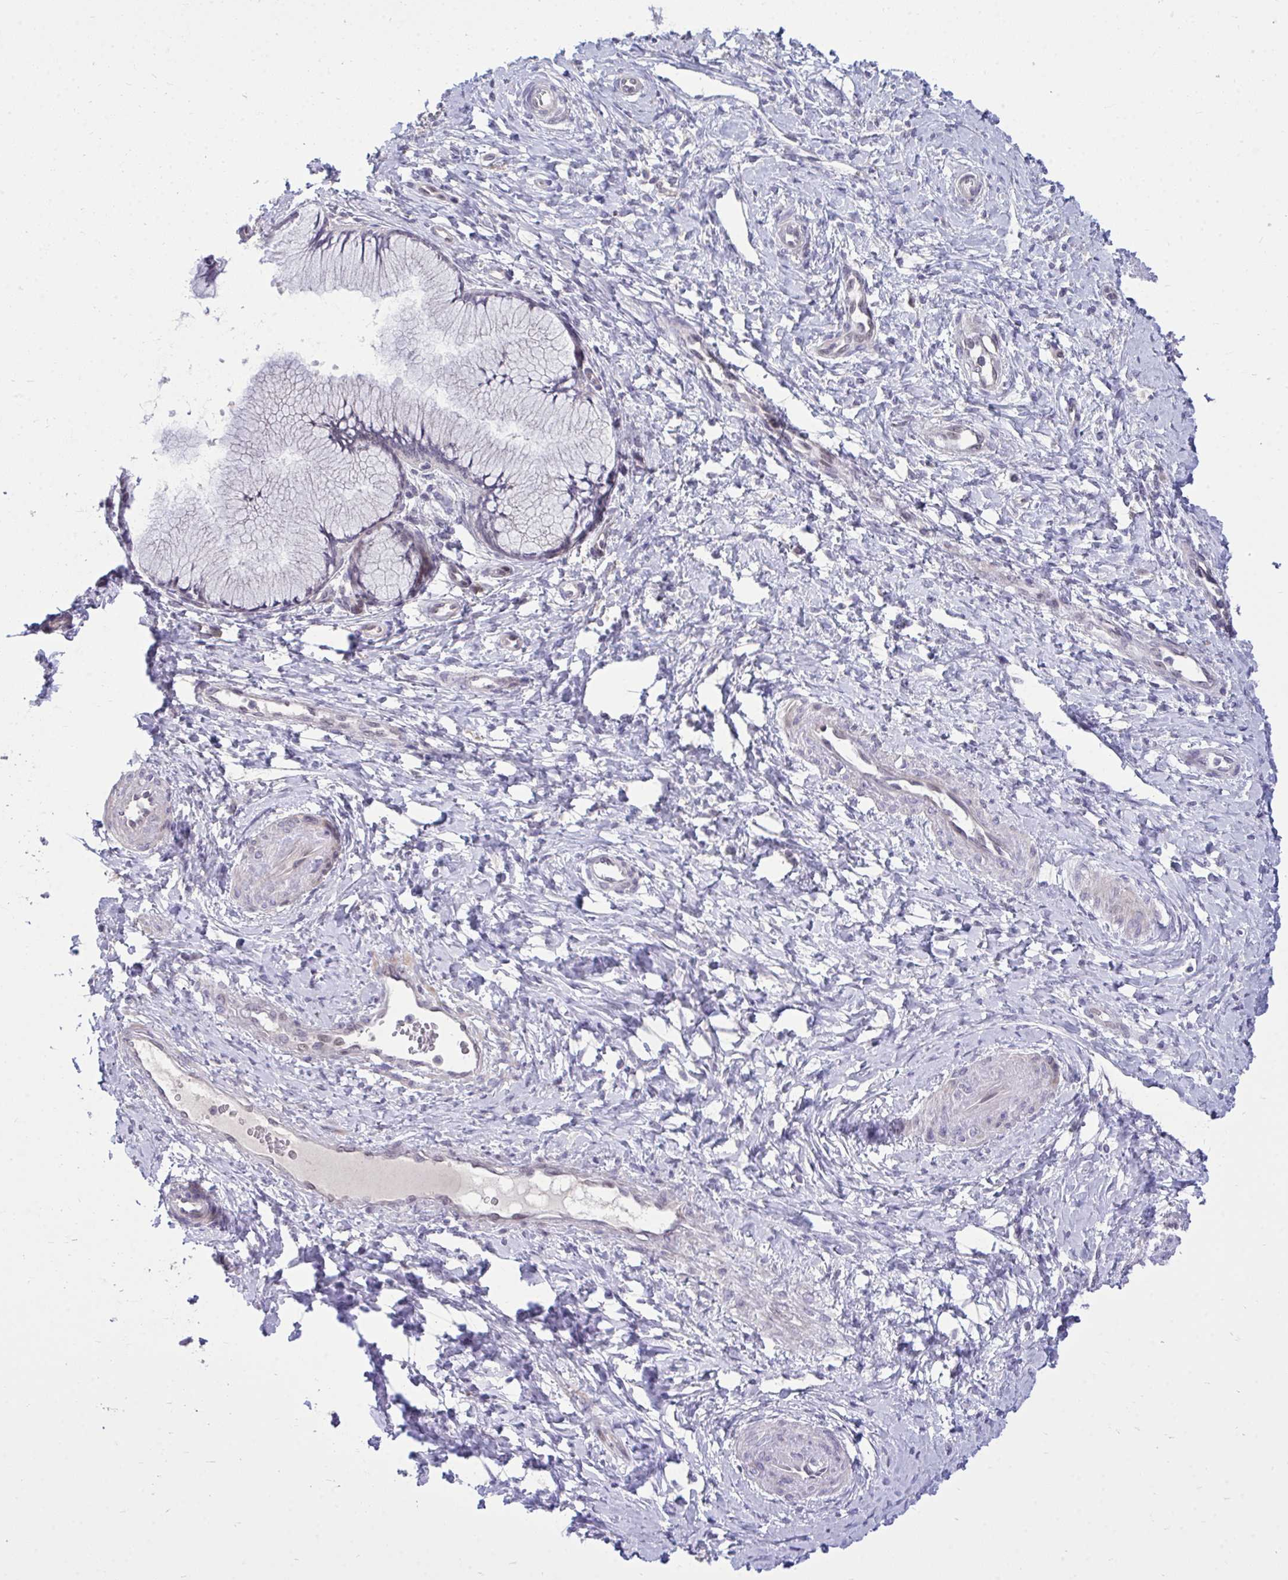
{"staining": {"intensity": "negative", "quantity": "none", "location": "none"}, "tissue": "cervix", "cell_type": "Glandular cells", "image_type": "normal", "snomed": [{"axis": "morphology", "description": "Normal tissue, NOS"}, {"axis": "topography", "description": "Cervix"}], "caption": "This is a histopathology image of IHC staining of unremarkable cervix, which shows no staining in glandular cells.", "gene": "HMBOX1", "patient": {"sex": "female", "age": 37}}